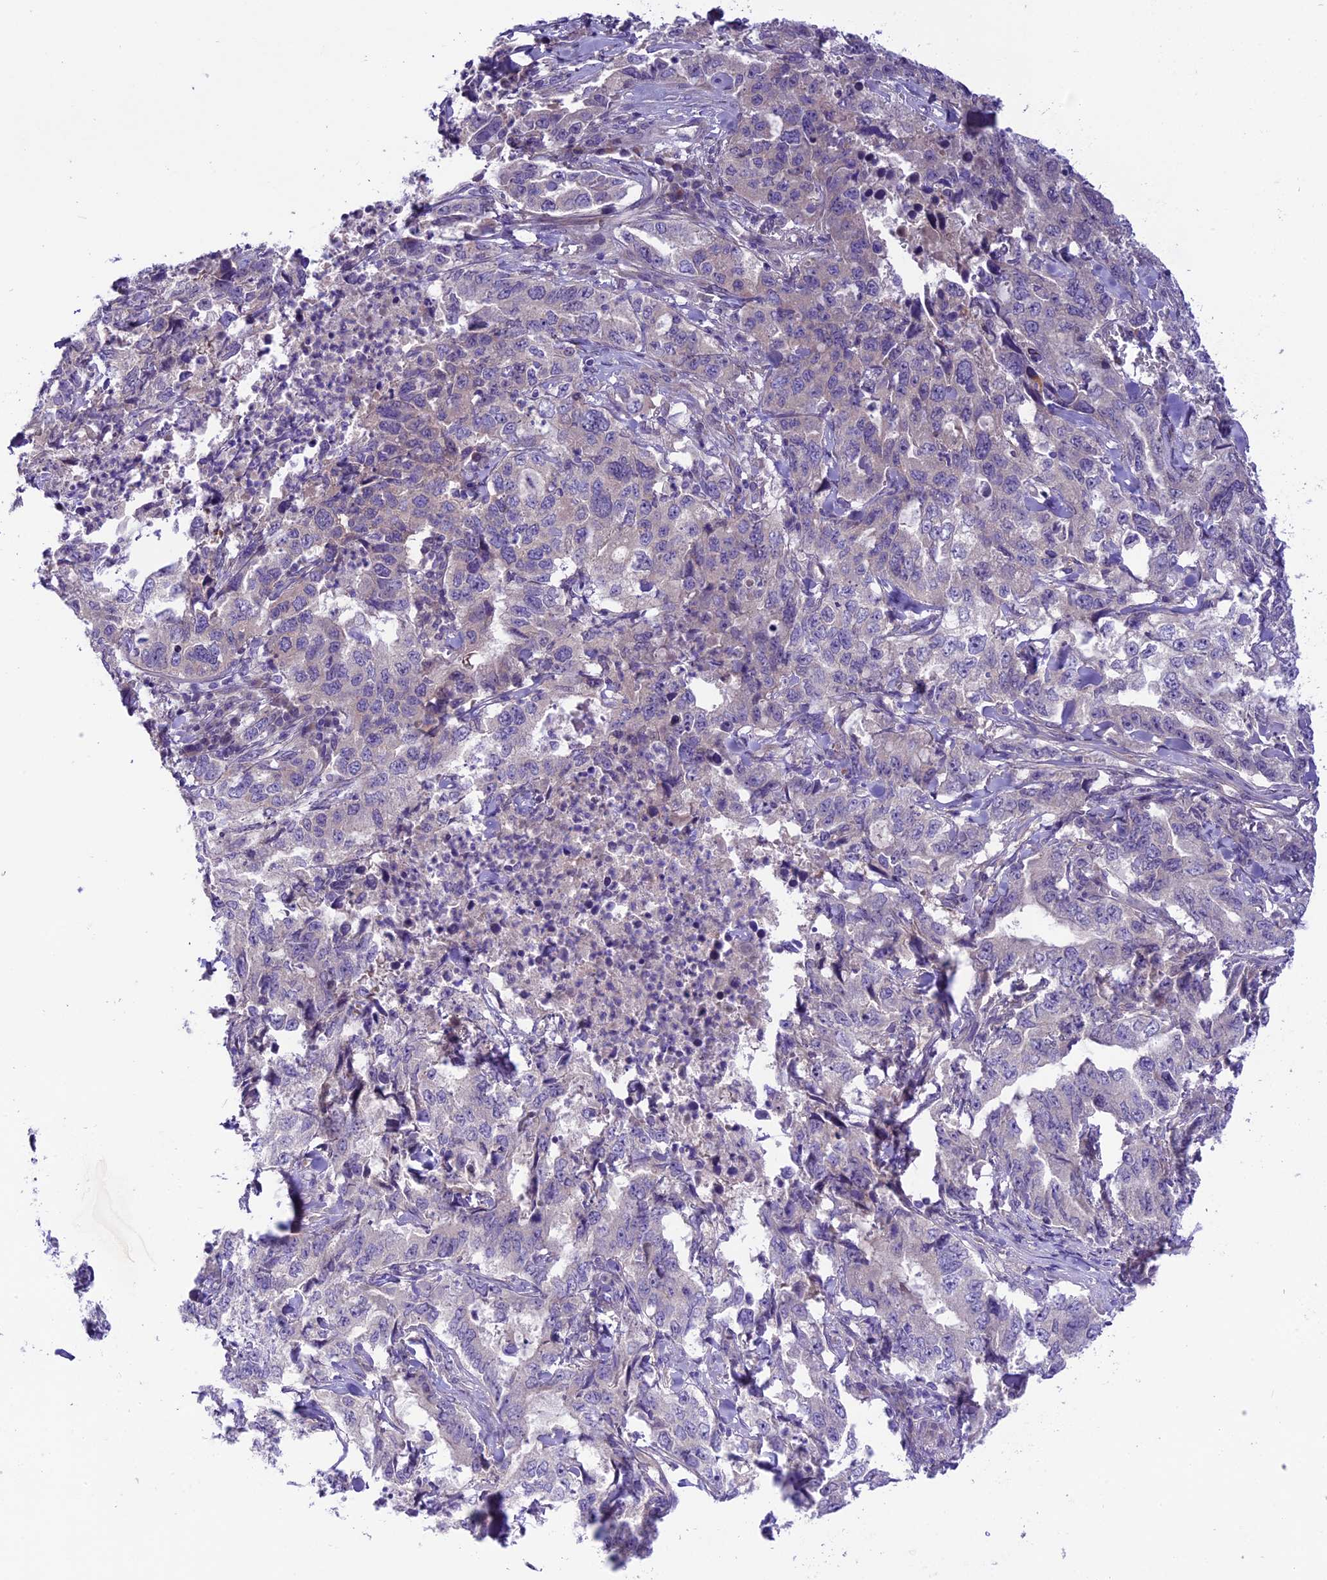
{"staining": {"intensity": "negative", "quantity": "none", "location": "none"}, "tissue": "lung cancer", "cell_type": "Tumor cells", "image_type": "cancer", "snomed": [{"axis": "morphology", "description": "Adenocarcinoma, NOS"}, {"axis": "topography", "description": "Lung"}], "caption": "Tumor cells show no significant positivity in lung cancer.", "gene": "SPRED1", "patient": {"sex": "female", "age": 51}}